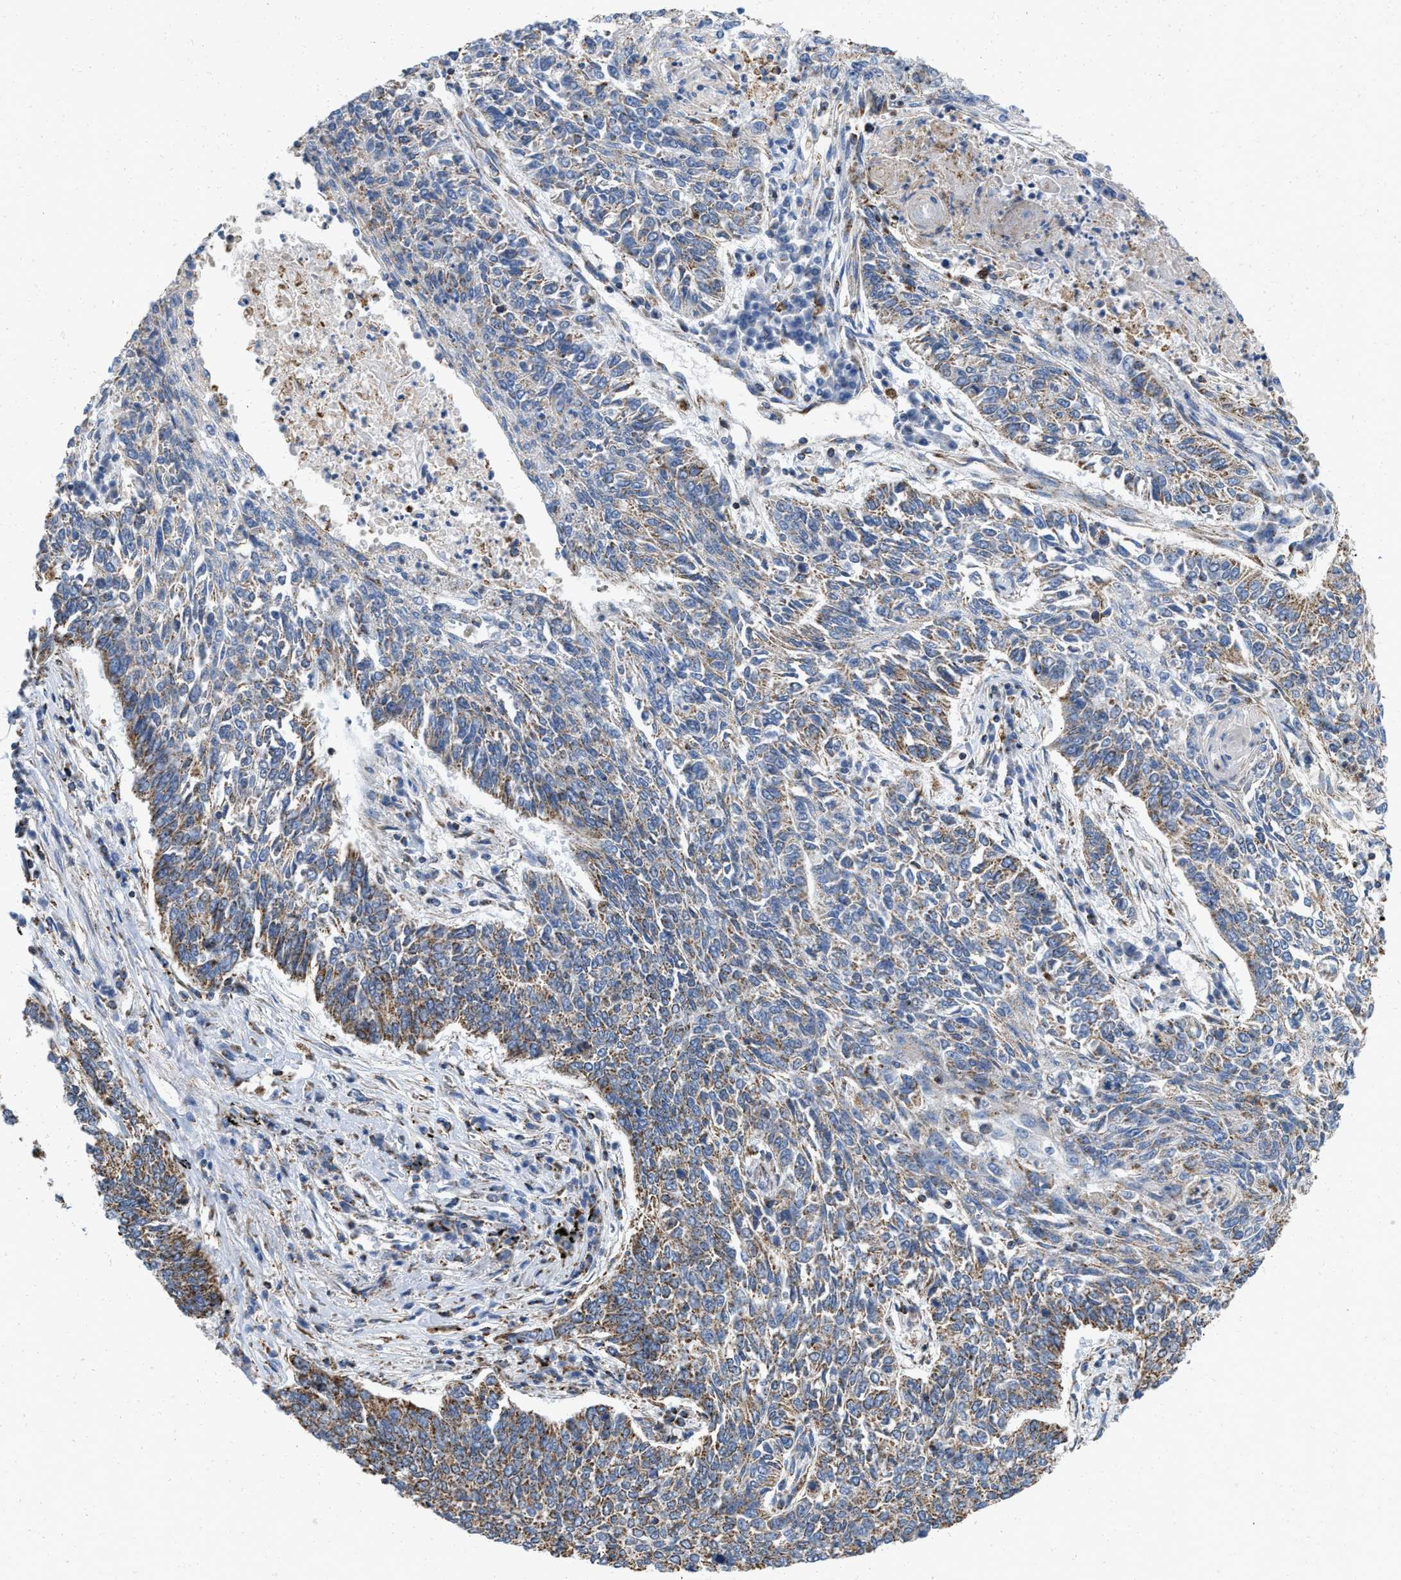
{"staining": {"intensity": "moderate", "quantity": ">75%", "location": "cytoplasmic/membranous"}, "tissue": "lung cancer", "cell_type": "Tumor cells", "image_type": "cancer", "snomed": [{"axis": "morphology", "description": "Normal tissue, NOS"}, {"axis": "morphology", "description": "Squamous cell carcinoma, NOS"}, {"axis": "topography", "description": "Cartilage tissue"}, {"axis": "topography", "description": "Bronchus"}, {"axis": "topography", "description": "Lung"}], "caption": "IHC image of human lung cancer stained for a protein (brown), which exhibits medium levels of moderate cytoplasmic/membranous expression in approximately >75% of tumor cells.", "gene": "GRB10", "patient": {"sex": "female", "age": 49}}